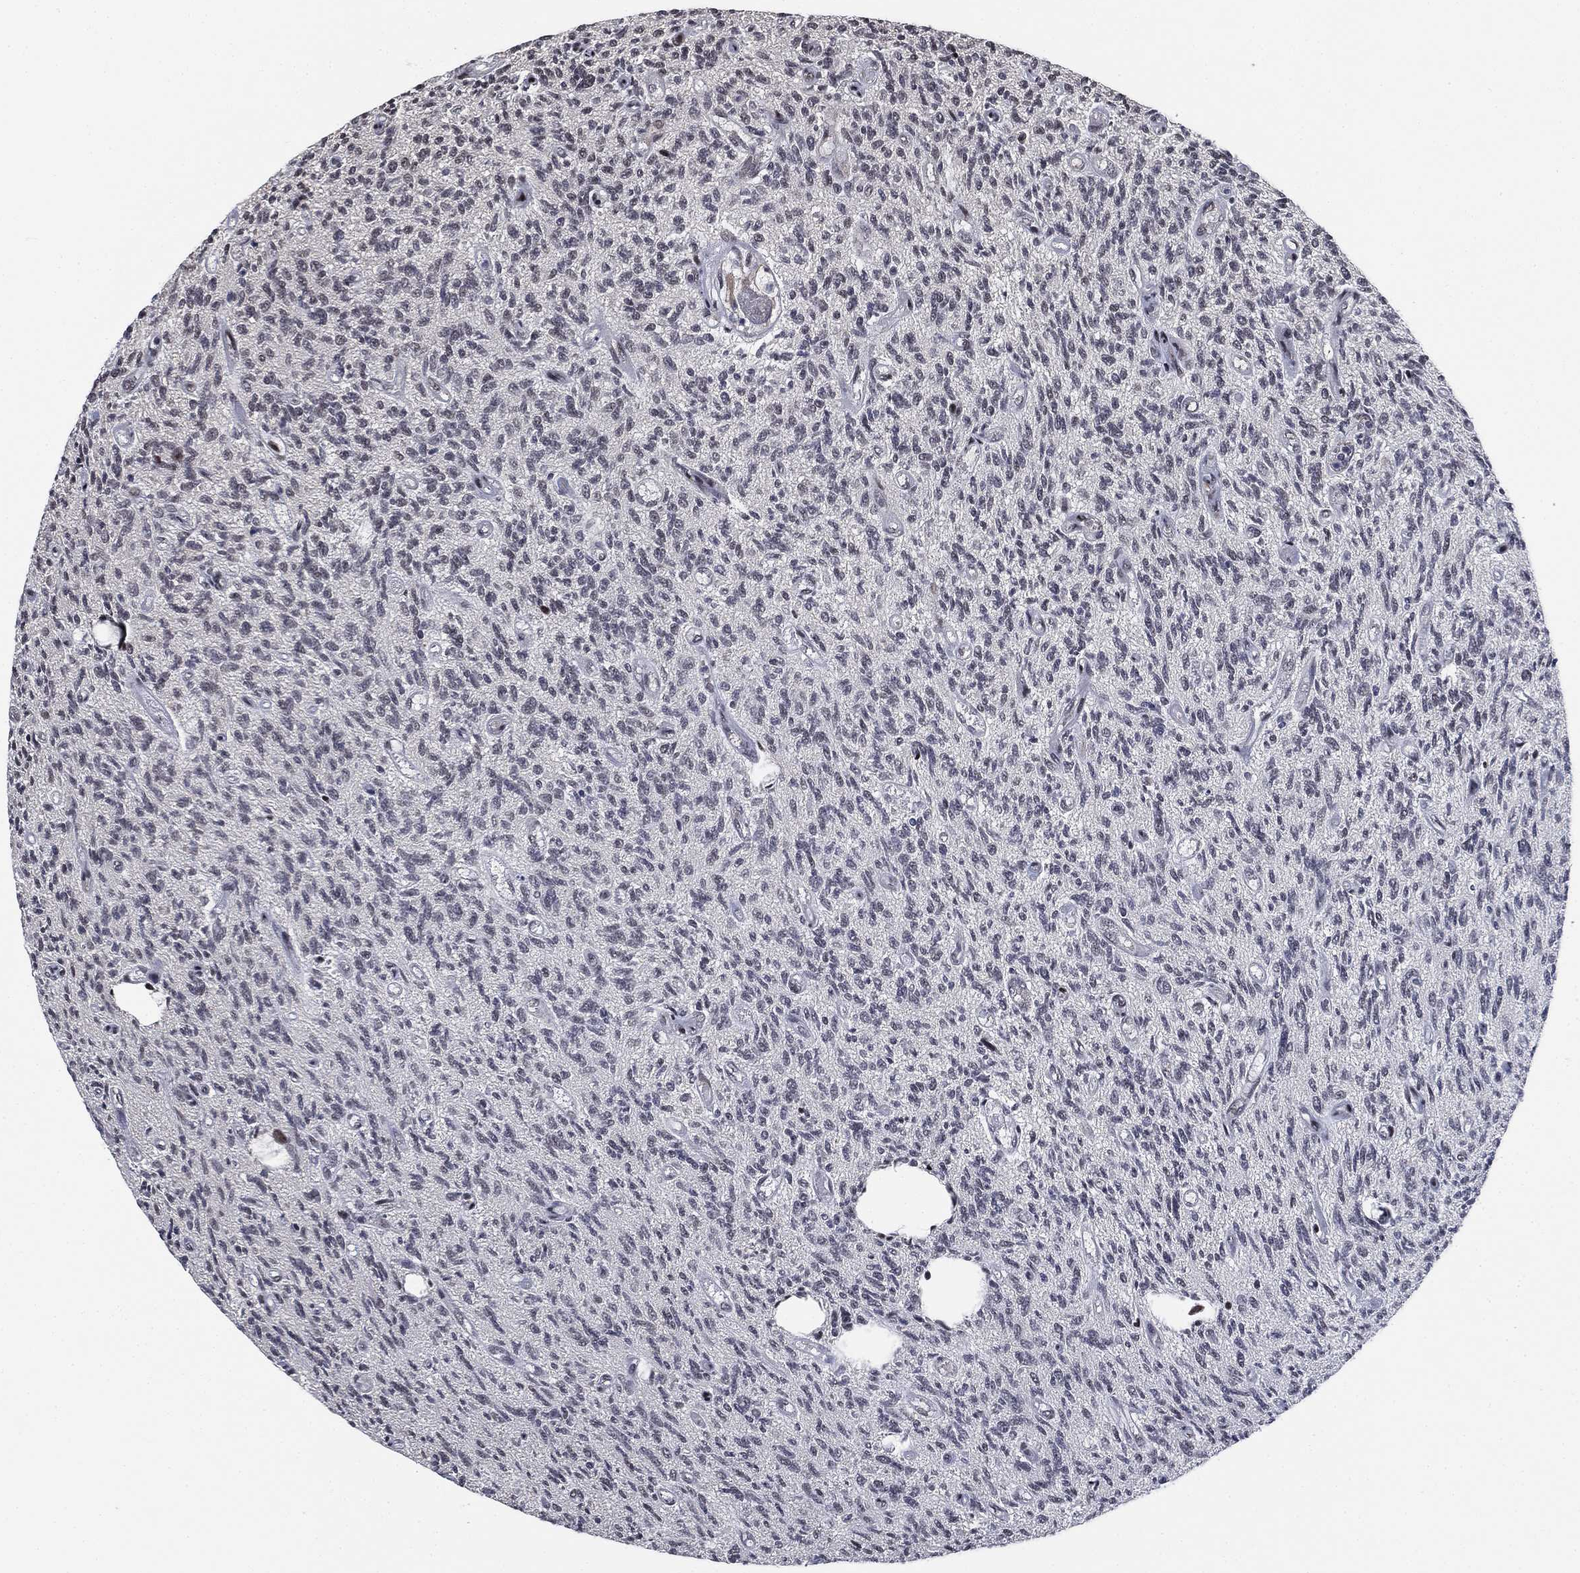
{"staining": {"intensity": "negative", "quantity": "none", "location": "none"}, "tissue": "glioma", "cell_type": "Tumor cells", "image_type": "cancer", "snomed": [{"axis": "morphology", "description": "Glioma, malignant, High grade"}, {"axis": "topography", "description": "Brain"}], "caption": "The photomicrograph displays no significant positivity in tumor cells of malignant high-grade glioma.", "gene": "ZSCAN30", "patient": {"sex": "male", "age": 64}}